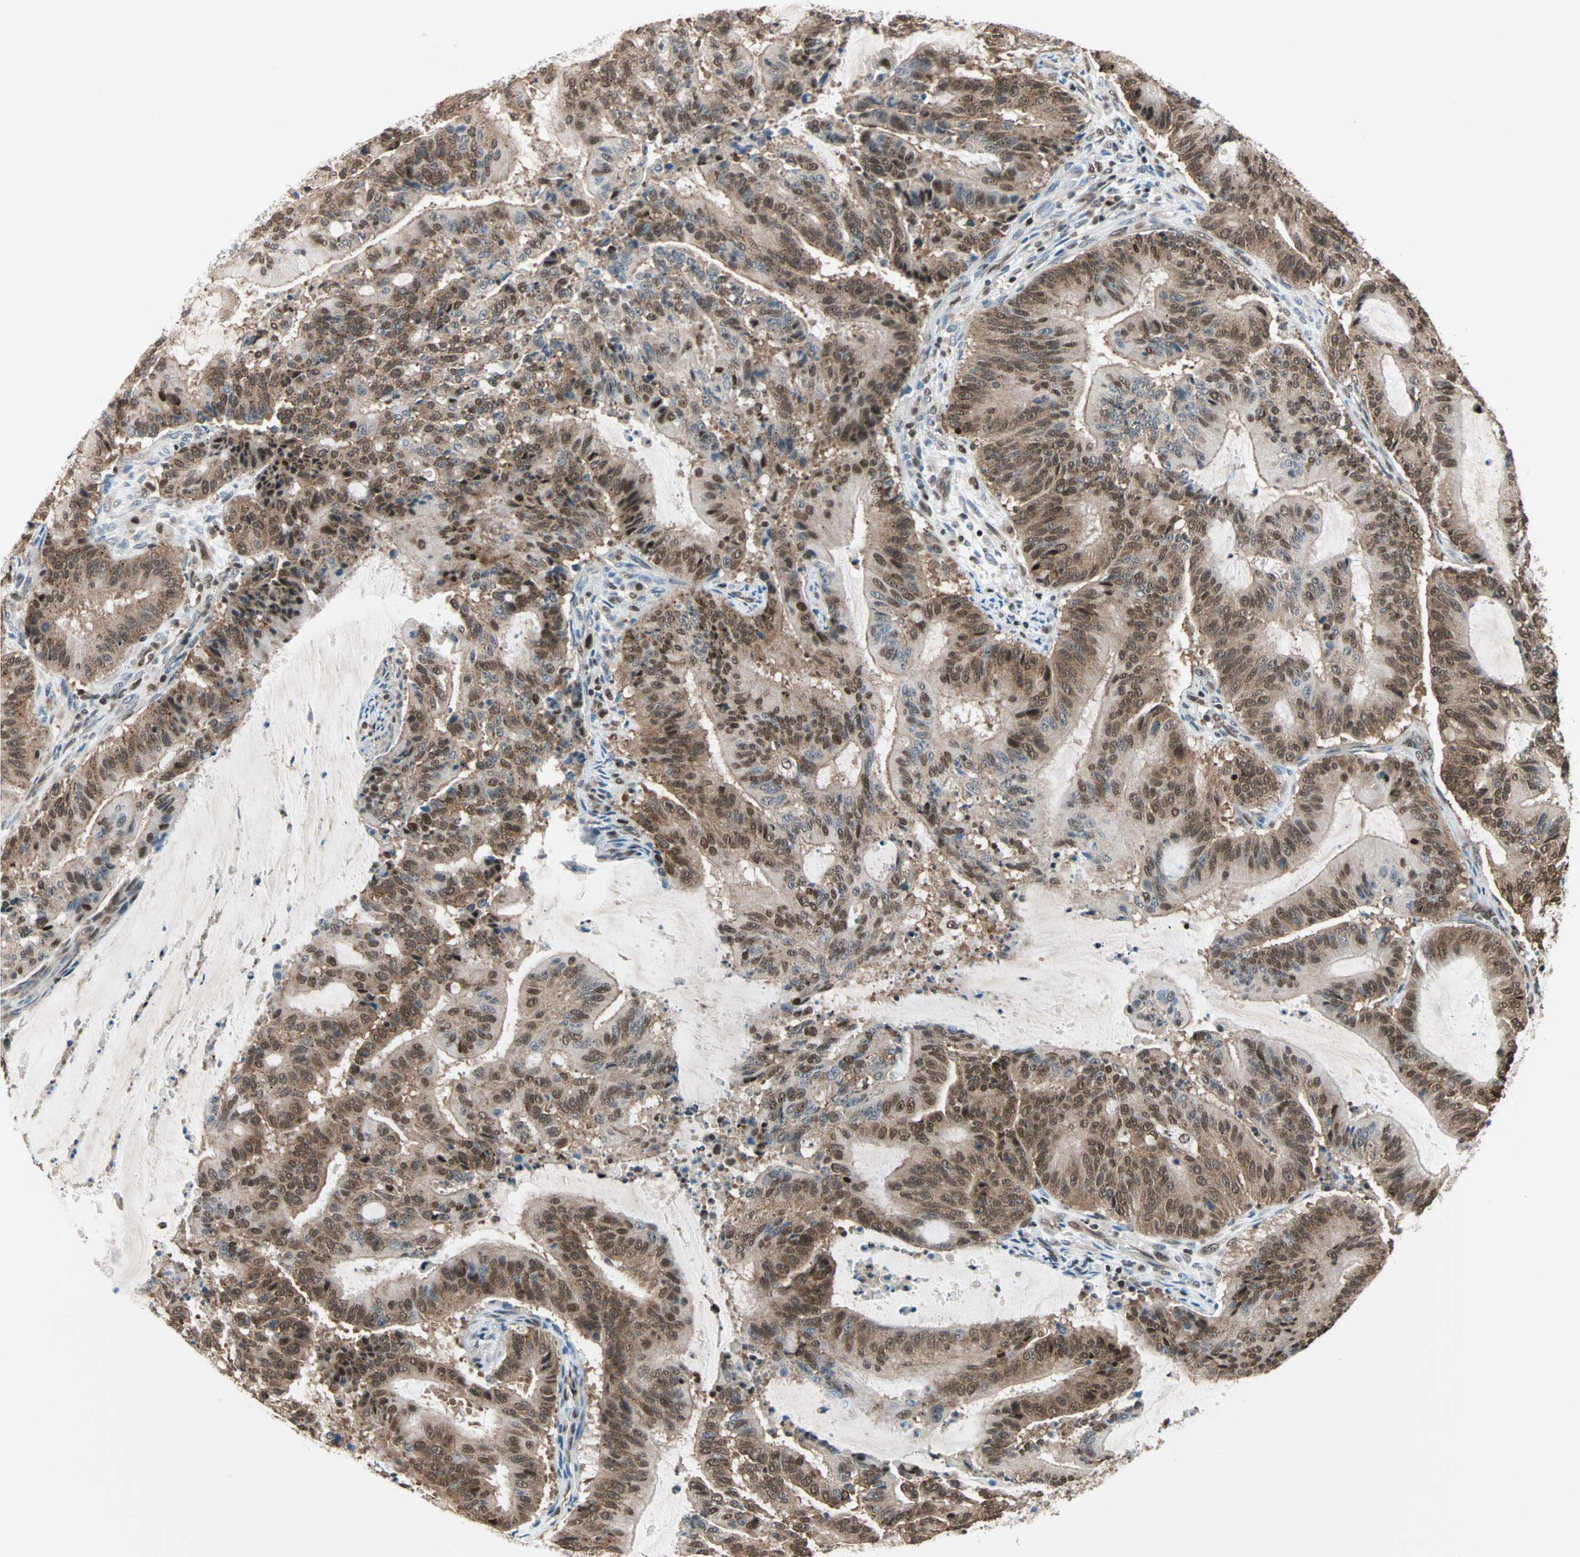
{"staining": {"intensity": "strong", "quantity": ">75%", "location": "cytoplasmic/membranous,nuclear"}, "tissue": "liver cancer", "cell_type": "Tumor cells", "image_type": "cancer", "snomed": [{"axis": "morphology", "description": "Cholangiocarcinoma"}, {"axis": "topography", "description": "Liver"}], "caption": "Liver cholangiocarcinoma stained with DAB (3,3'-diaminobenzidine) immunohistochemistry (IHC) displays high levels of strong cytoplasmic/membranous and nuclear positivity in approximately >75% of tumor cells. (IHC, brightfield microscopy, high magnification).", "gene": "DAZAP1", "patient": {"sex": "female", "age": 73}}